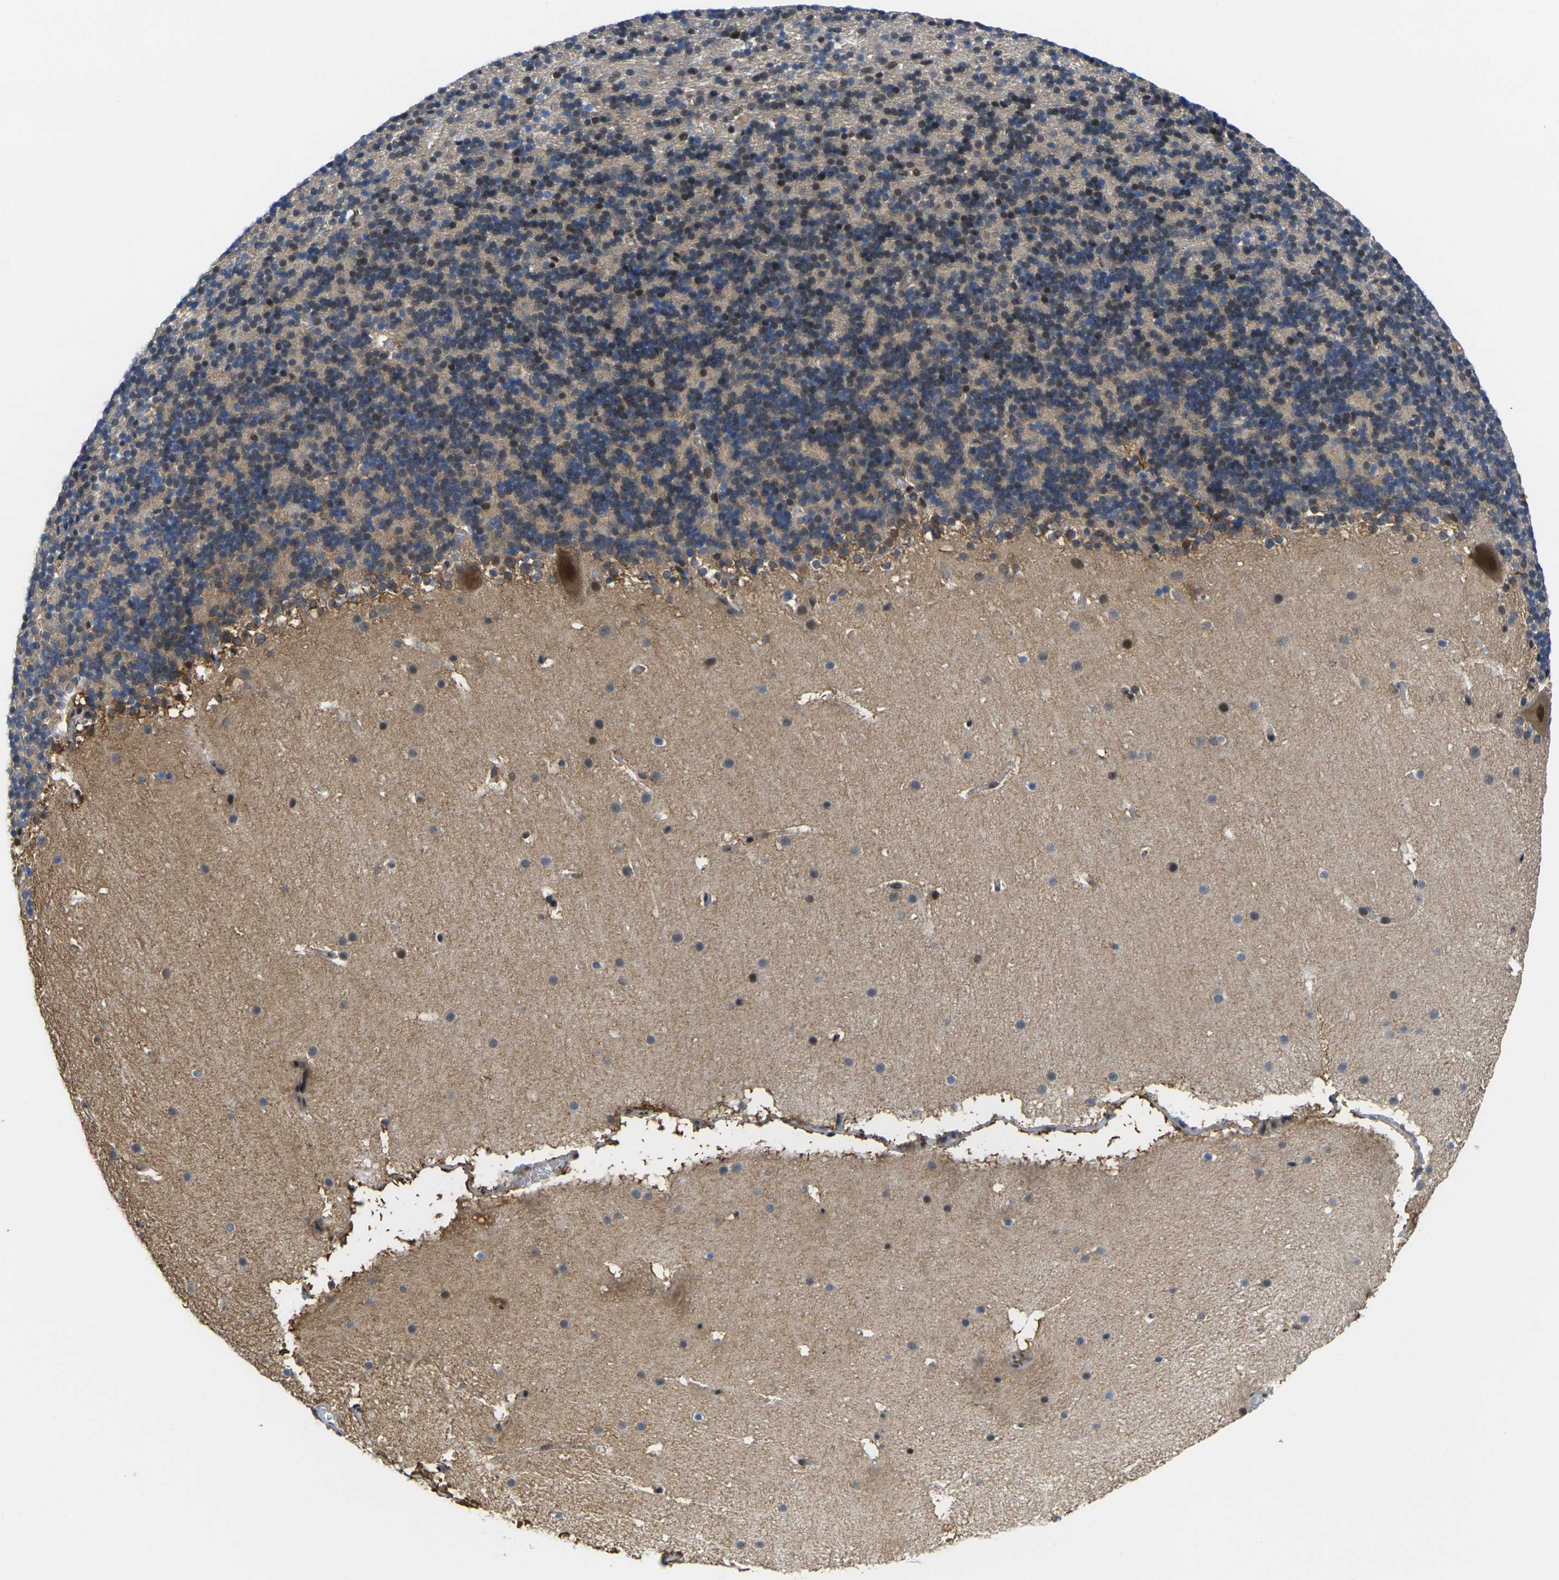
{"staining": {"intensity": "moderate", "quantity": "25%-75%", "location": "nuclear"}, "tissue": "cerebellum", "cell_type": "Cells in granular layer", "image_type": "normal", "snomed": [{"axis": "morphology", "description": "Normal tissue, NOS"}, {"axis": "topography", "description": "Cerebellum"}], "caption": "Protein expression analysis of unremarkable cerebellum shows moderate nuclear positivity in approximately 25%-75% of cells in granular layer. (IHC, brightfield microscopy, high magnification).", "gene": "RBM7", "patient": {"sex": "male", "age": 45}}